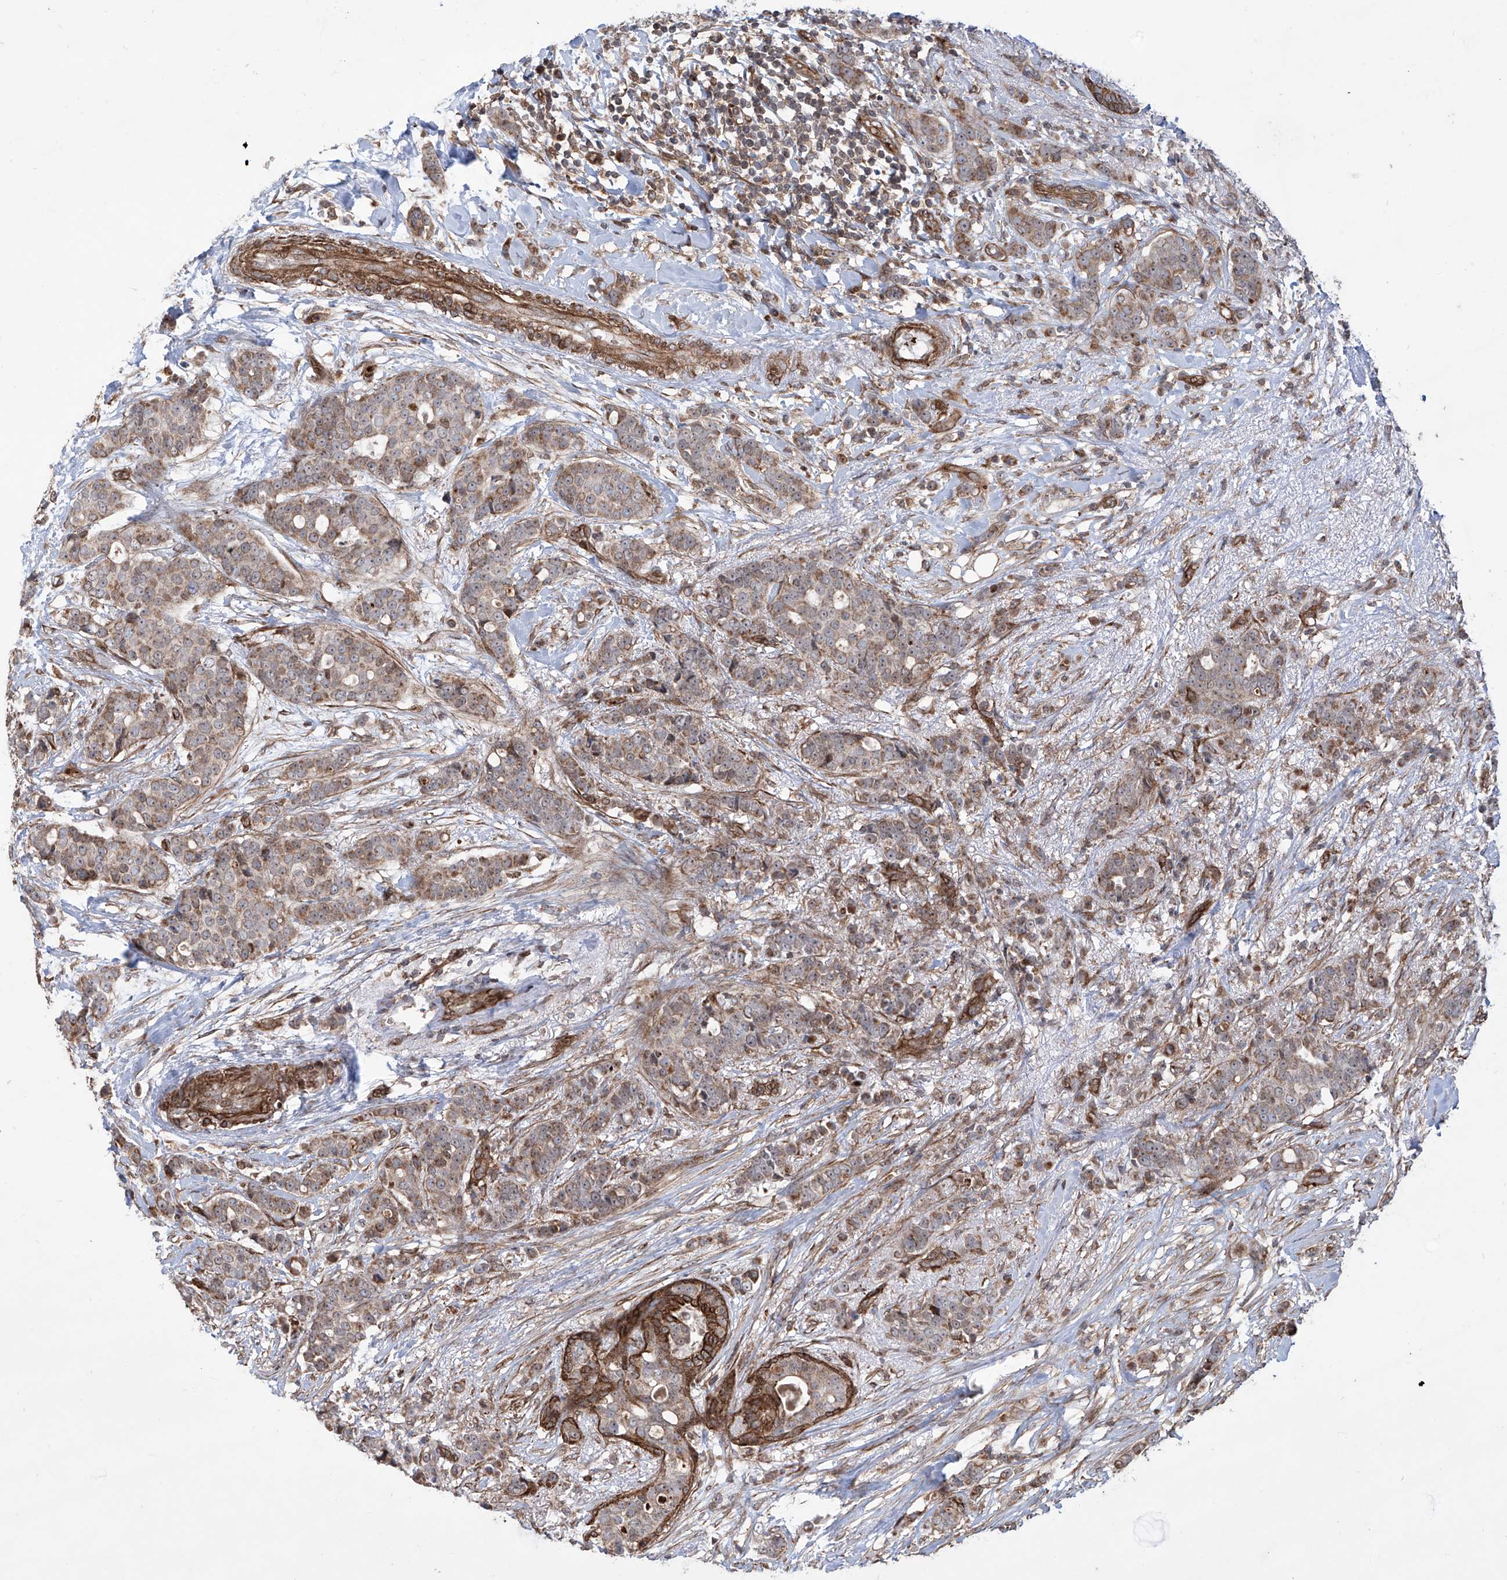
{"staining": {"intensity": "moderate", "quantity": ">75%", "location": "cytoplasmic/membranous"}, "tissue": "breast cancer", "cell_type": "Tumor cells", "image_type": "cancer", "snomed": [{"axis": "morphology", "description": "Lobular carcinoma"}, {"axis": "topography", "description": "Breast"}], "caption": "Immunohistochemical staining of human breast lobular carcinoma reveals medium levels of moderate cytoplasmic/membranous protein expression in about >75% of tumor cells.", "gene": "APAF1", "patient": {"sex": "female", "age": 51}}